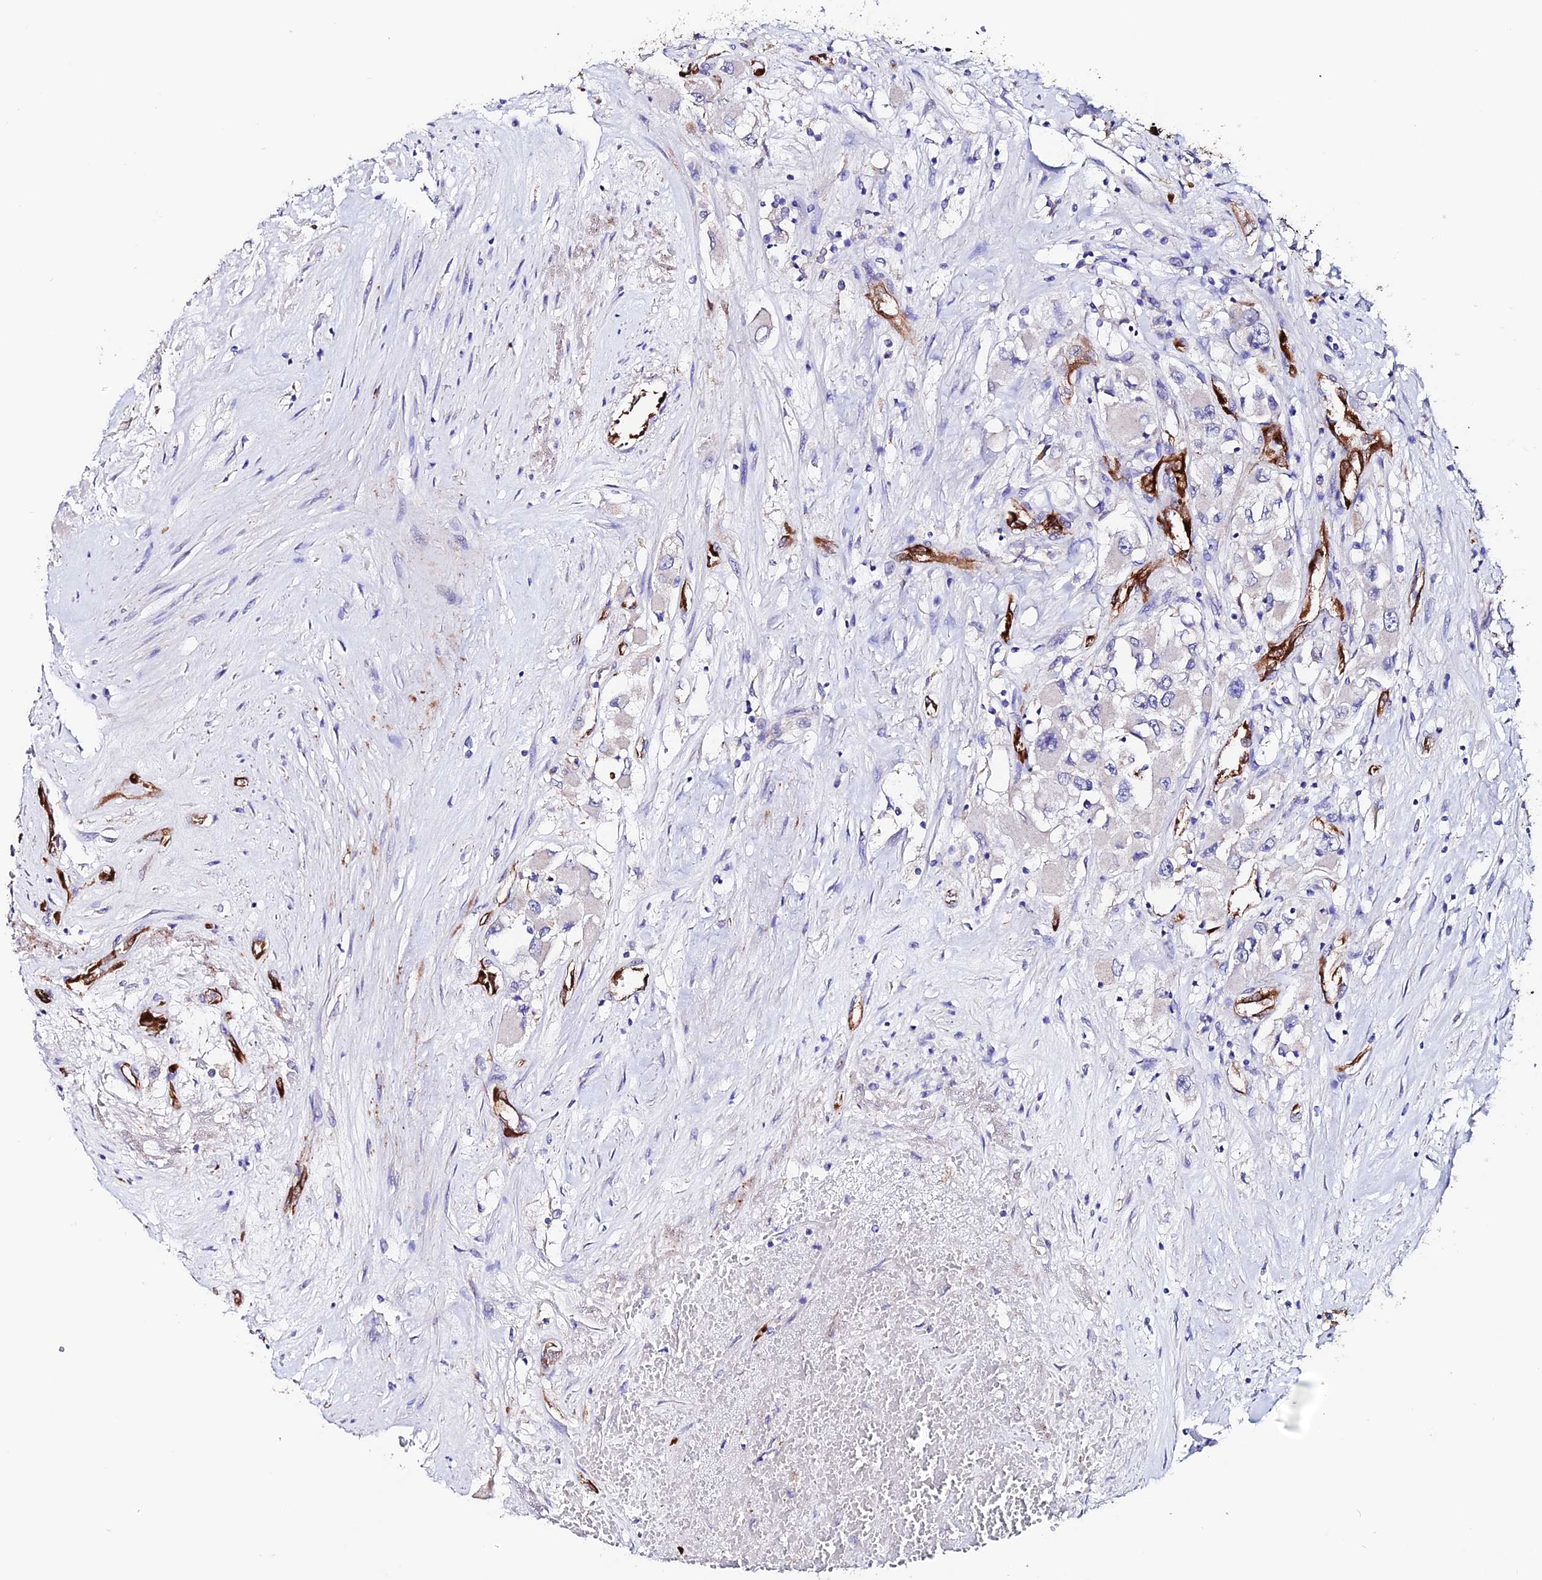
{"staining": {"intensity": "negative", "quantity": "none", "location": "none"}, "tissue": "renal cancer", "cell_type": "Tumor cells", "image_type": "cancer", "snomed": [{"axis": "morphology", "description": "Adenocarcinoma, NOS"}, {"axis": "topography", "description": "Kidney"}], "caption": "The immunohistochemistry photomicrograph has no significant positivity in tumor cells of renal adenocarcinoma tissue. Nuclei are stained in blue.", "gene": "ESM1", "patient": {"sex": "female", "age": 52}}